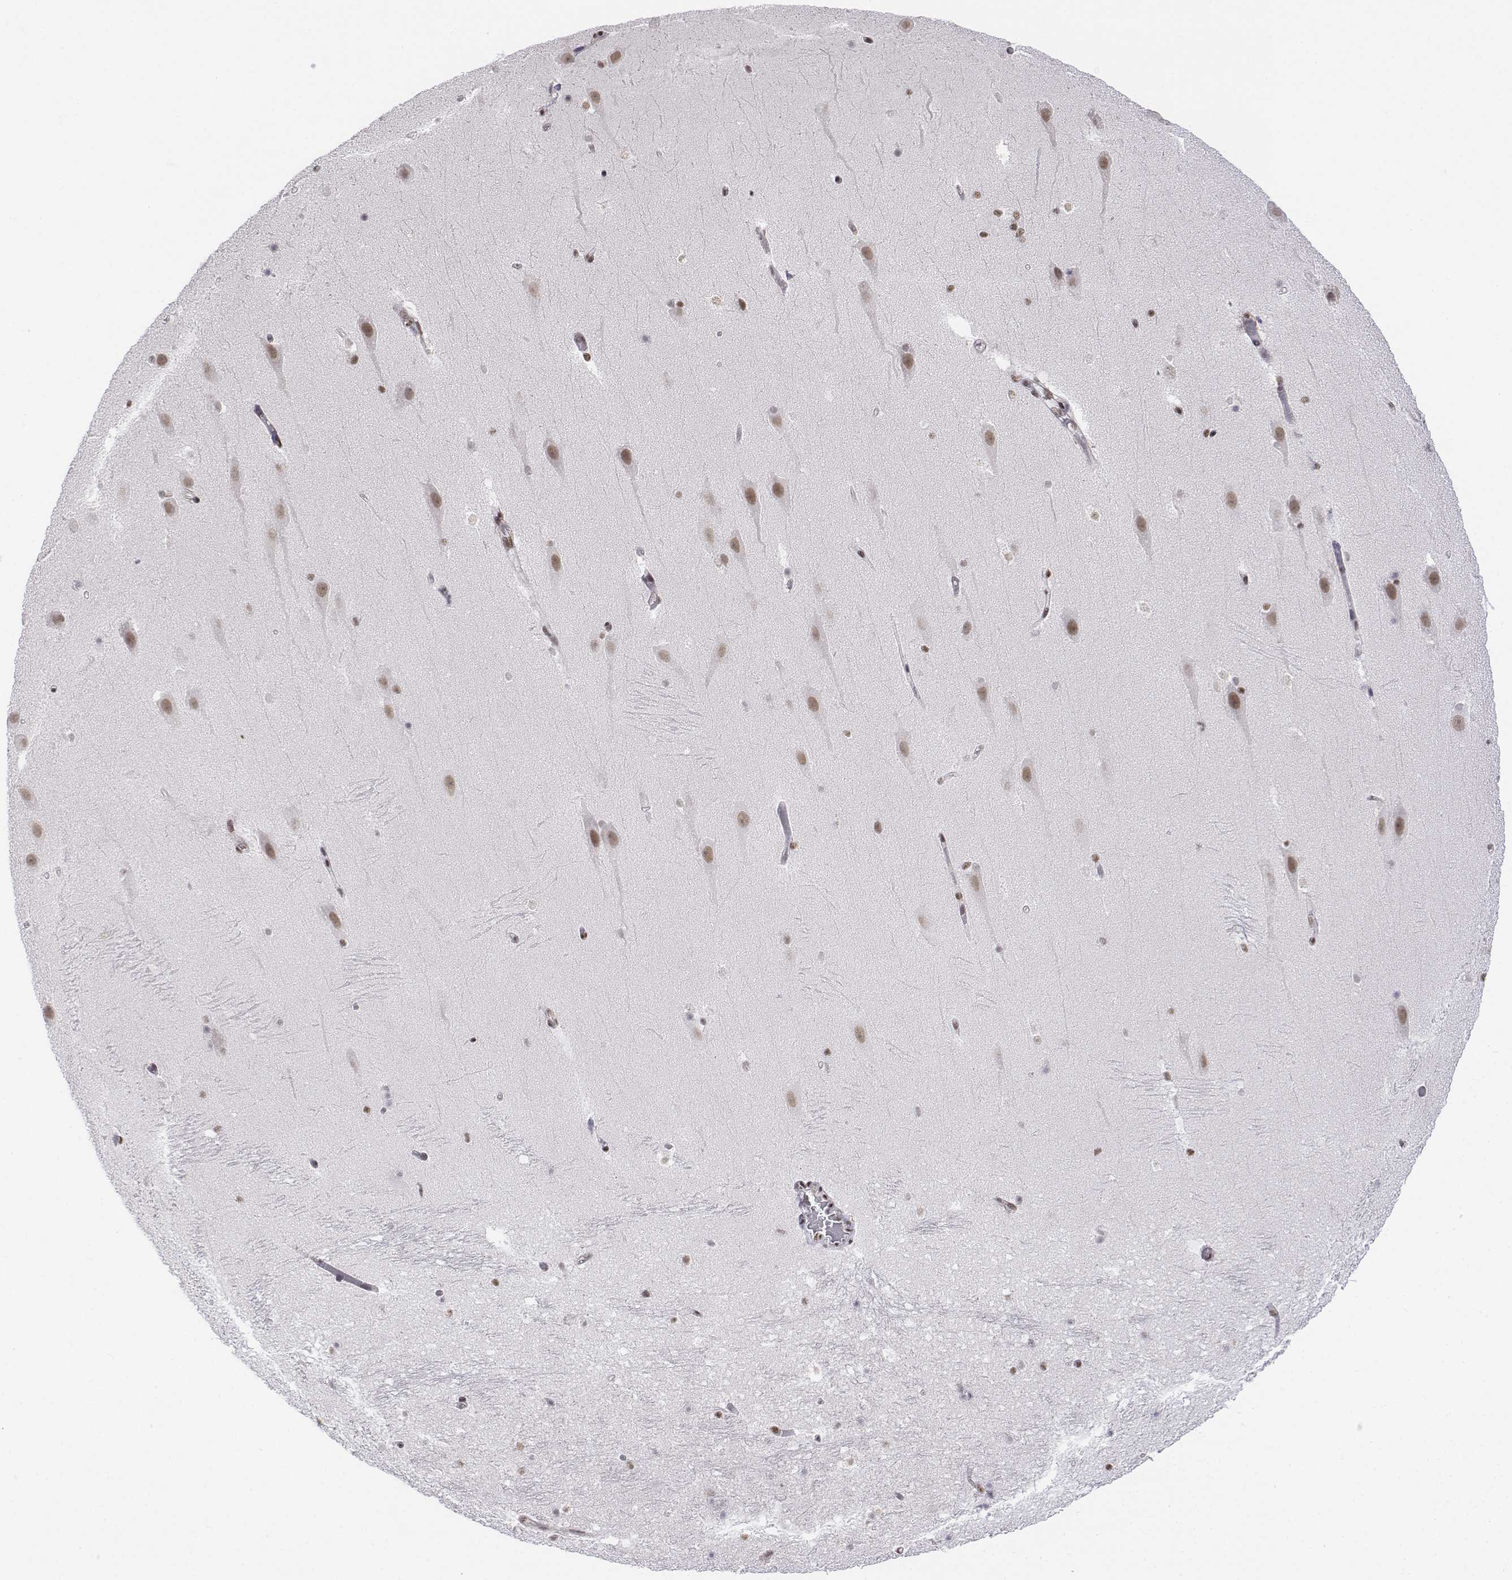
{"staining": {"intensity": "moderate", "quantity": ">75%", "location": "nuclear"}, "tissue": "hippocampus", "cell_type": "Glial cells", "image_type": "normal", "snomed": [{"axis": "morphology", "description": "Normal tissue, NOS"}, {"axis": "topography", "description": "Hippocampus"}], "caption": "A micrograph of hippocampus stained for a protein shows moderate nuclear brown staining in glial cells. (brown staining indicates protein expression, while blue staining denotes nuclei).", "gene": "SETD1A", "patient": {"sex": "male", "age": 26}}